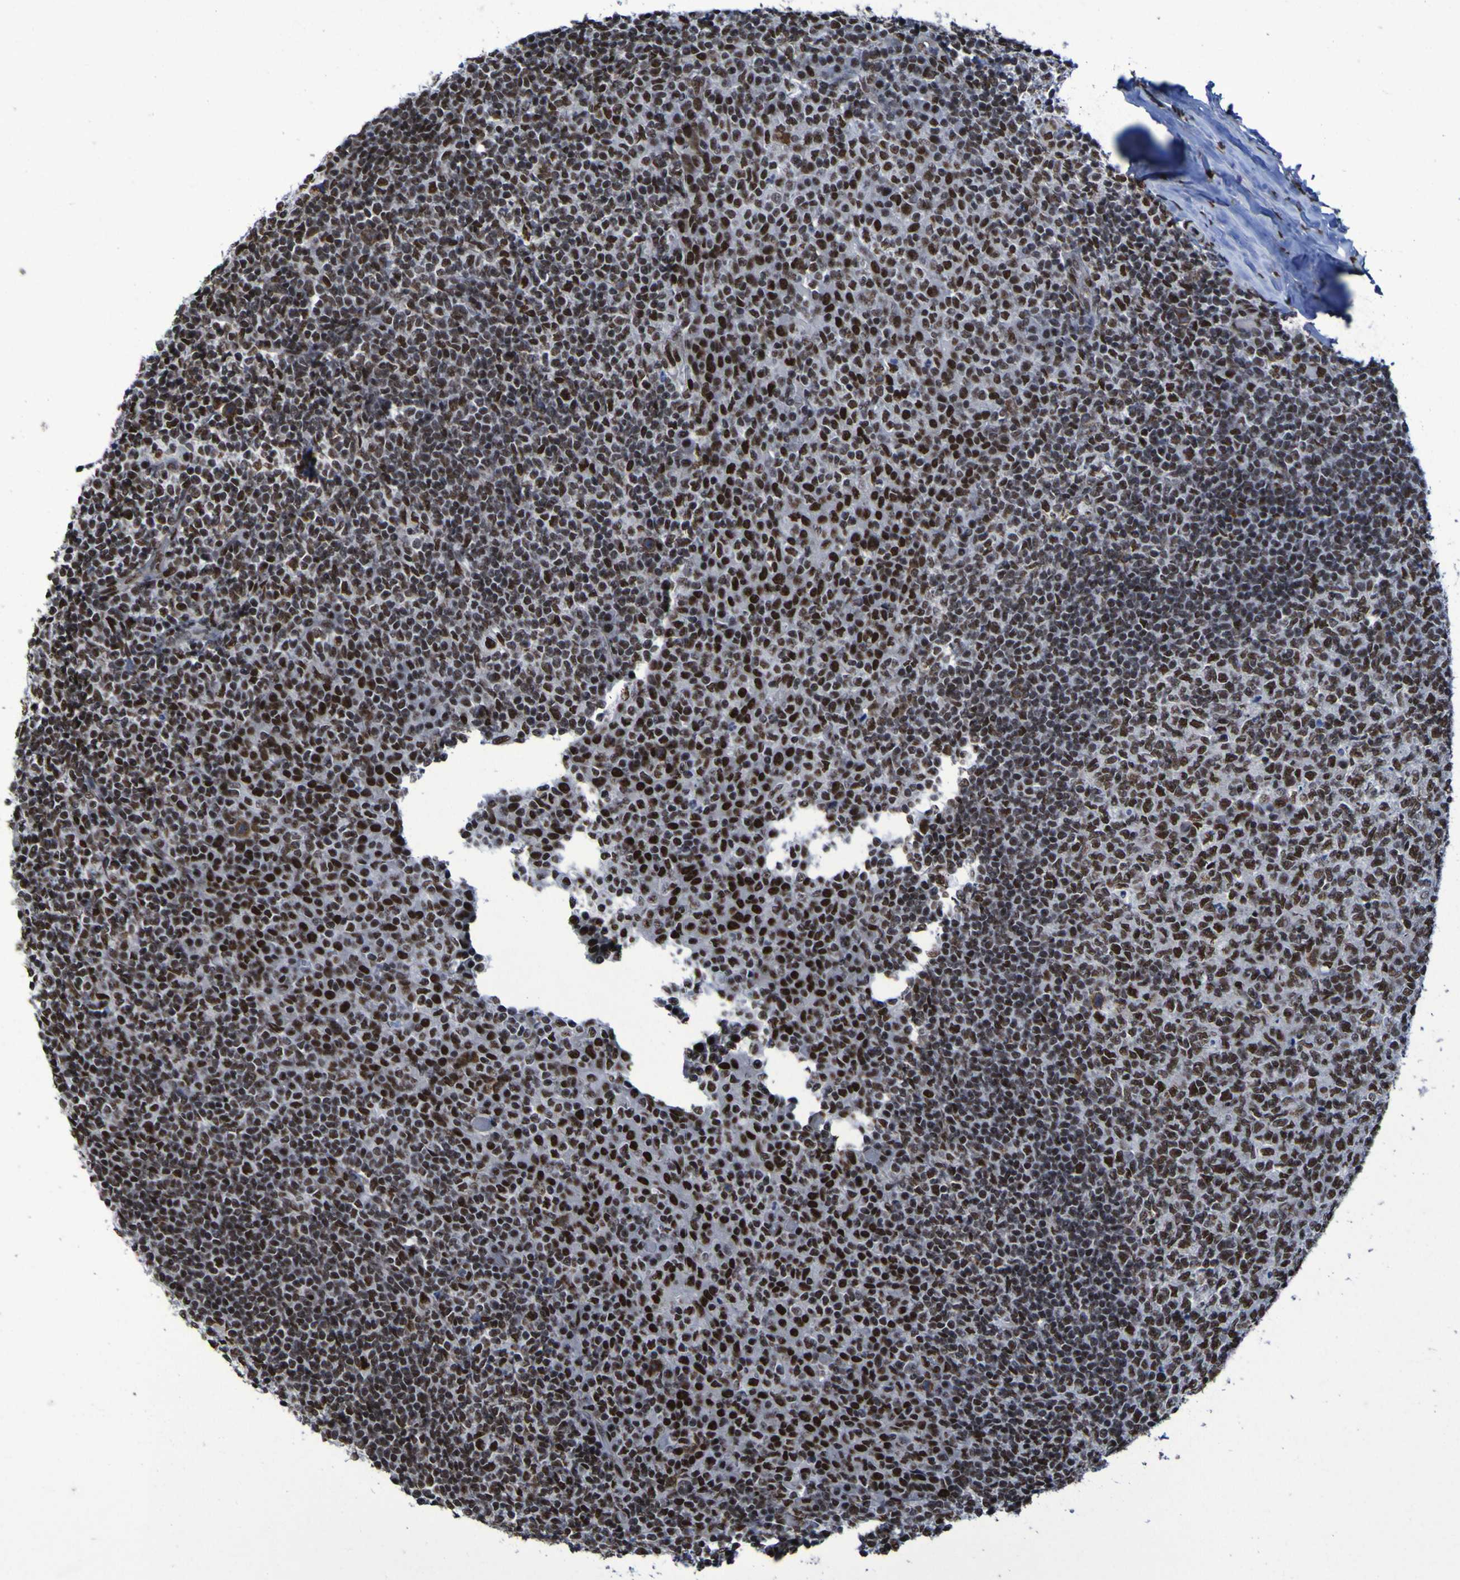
{"staining": {"intensity": "strong", "quantity": ">75%", "location": "nuclear"}, "tissue": "tonsil", "cell_type": "Germinal center cells", "image_type": "normal", "snomed": [{"axis": "morphology", "description": "Normal tissue, NOS"}, {"axis": "topography", "description": "Tonsil"}], "caption": "A high amount of strong nuclear staining is seen in approximately >75% of germinal center cells in unremarkable tonsil. (Brightfield microscopy of DAB IHC at high magnification).", "gene": "HNRNPR", "patient": {"sex": "female", "age": 19}}